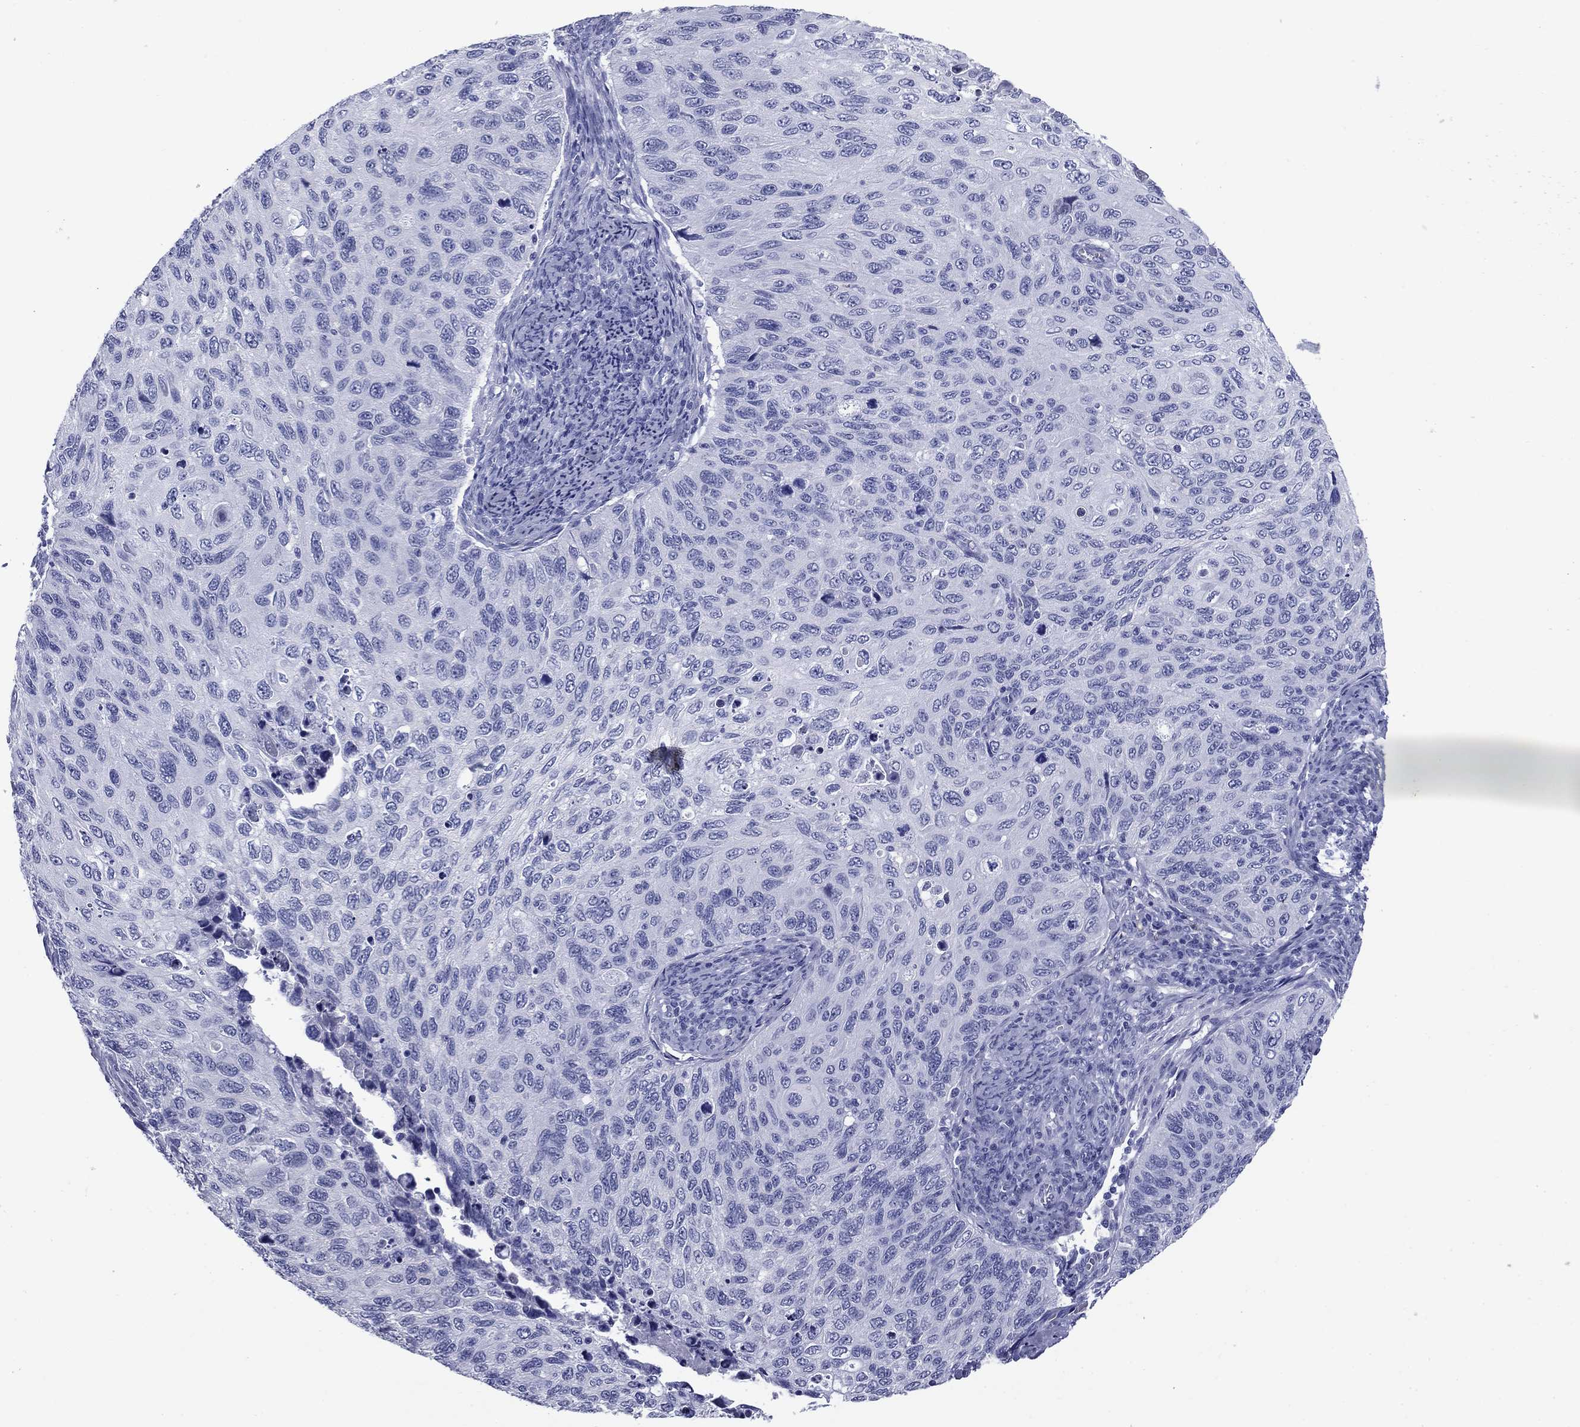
{"staining": {"intensity": "negative", "quantity": "none", "location": "none"}, "tissue": "cervical cancer", "cell_type": "Tumor cells", "image_type": "cancer", "snomed": [{"axis": "morphology", "description": "Squamous cell carcinoma, NOS"}, {"axis": "topography", "description": "Cervix"}], "caption": "High power microscopy image of an immunohistochemistry (IHC) photomicrograph of cervical squamous cell carcinoma, revealing no significant positivity in tumor cells.", "gene": "NPPA", "patient": {"sex": "female", "age": 70}}